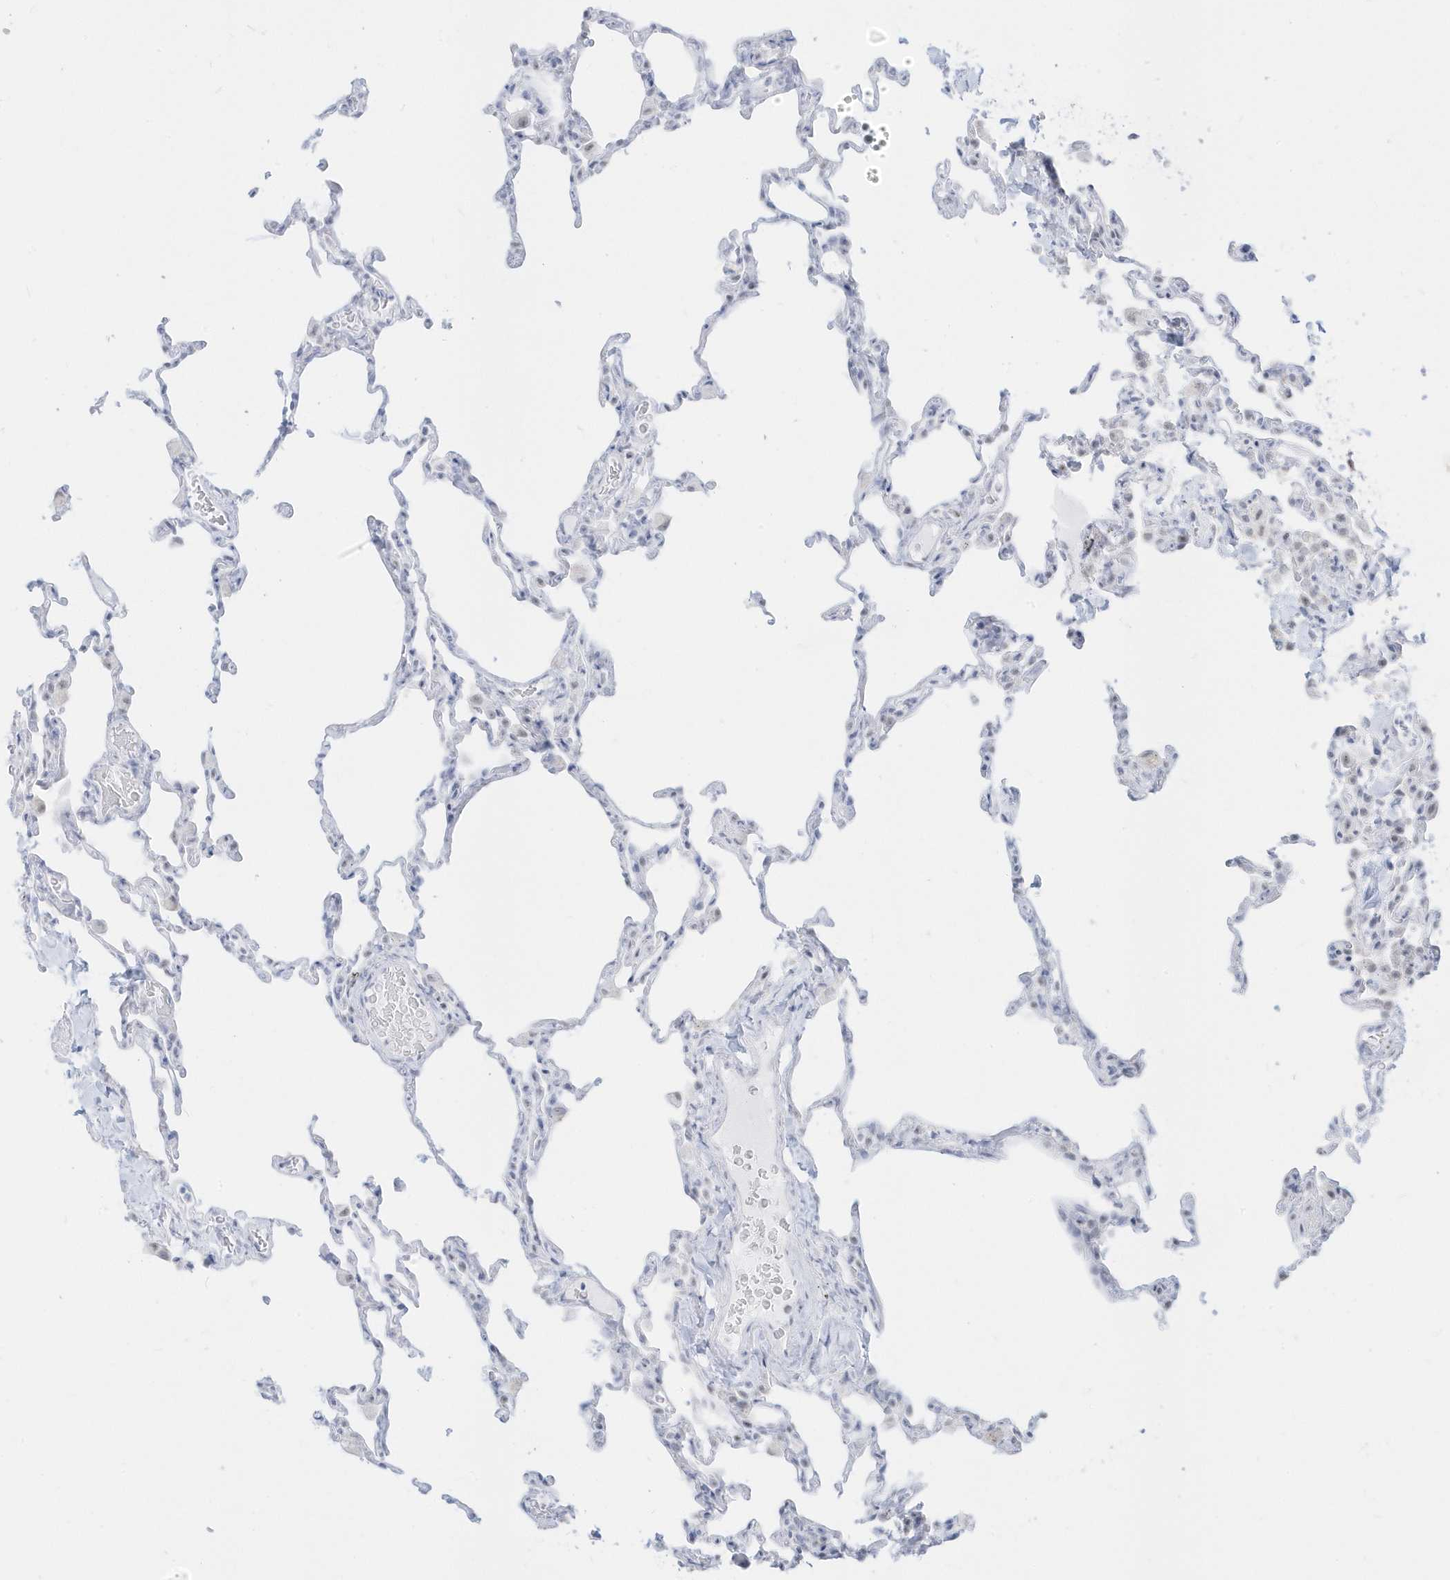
{"staining": {"intensity": "negative", "quantity": "none", "location": "none"}, "tissue": "lung", "cell_type": "Alveolar cells", "image_type": "normal", "snomed": [{"axis": "morphology", "description": "Normal tissue, NOS"}, {"axis": "topography", "description": "Lung"}], "caption": "The histopathology image shows no significant expression in alveolar cells of lung. (Stains: DAB (3,3'-diaminobenzidine) immunohistochemistry with hematoxylin counter stain, Microscopy: brightfield microscopy at high magnification).", "gene": "PLEKHN1", "patient": {"sex": "male", "age": 20}}